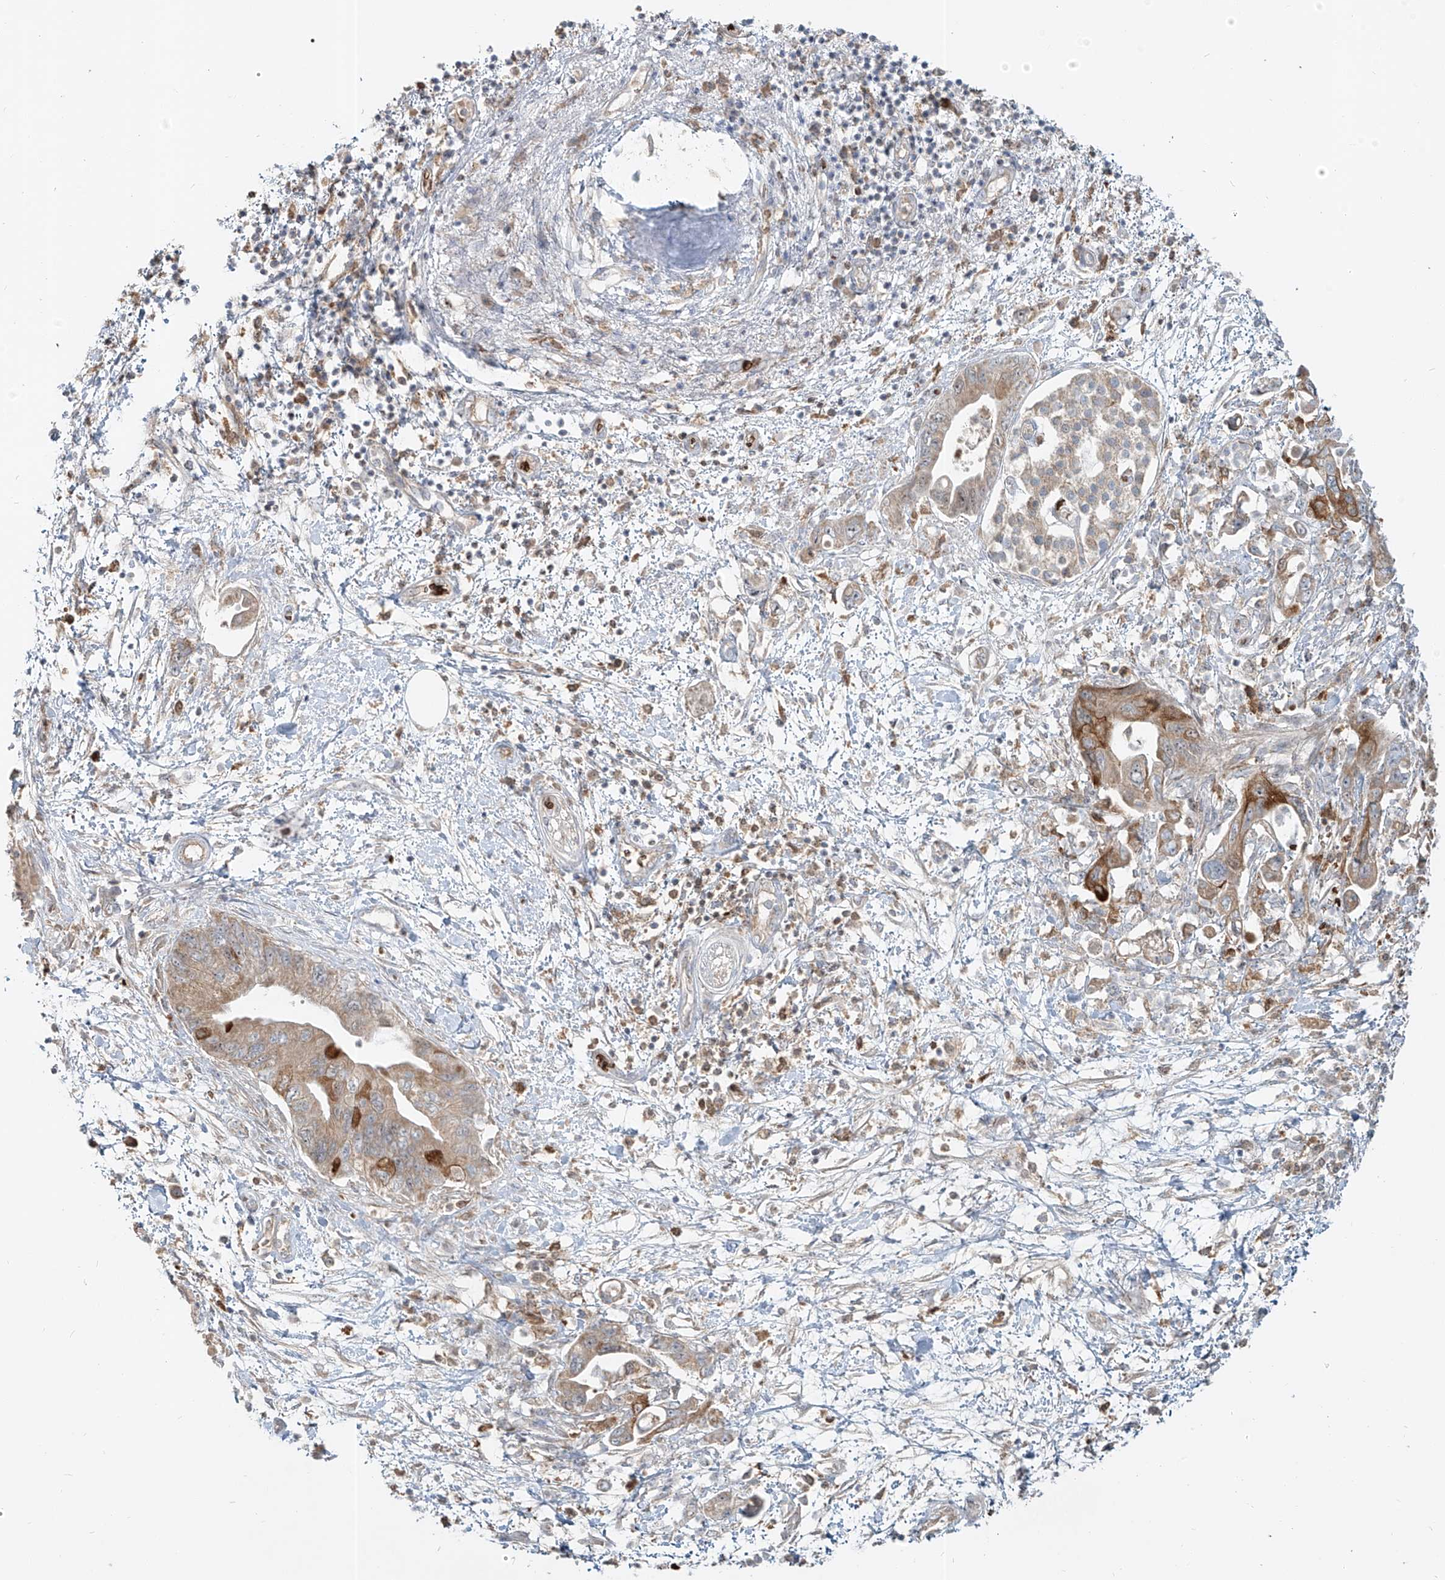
{"staining": {"intensity": "moderate", "quantity": ">75%", "location": "cytoplasmic/membranous"}, "tissue": "pancreatic cancer", "cell_type": "Tumor cells", "image_type": "cancer", "snomed": [{"axis": "morphology", "description": "Adenocarcinoma, NOS"}, {"axis": "topography", "description": "Pancreas"}], "caption": "Human pancreatic adenocarcinoma stained with a brown dye reveals moderate cytoplasmic/membranous positive positivity in approximately >75% of tumor cells.", "gene": "FGD2", "patient": {"sex": "female", "age": 73}}